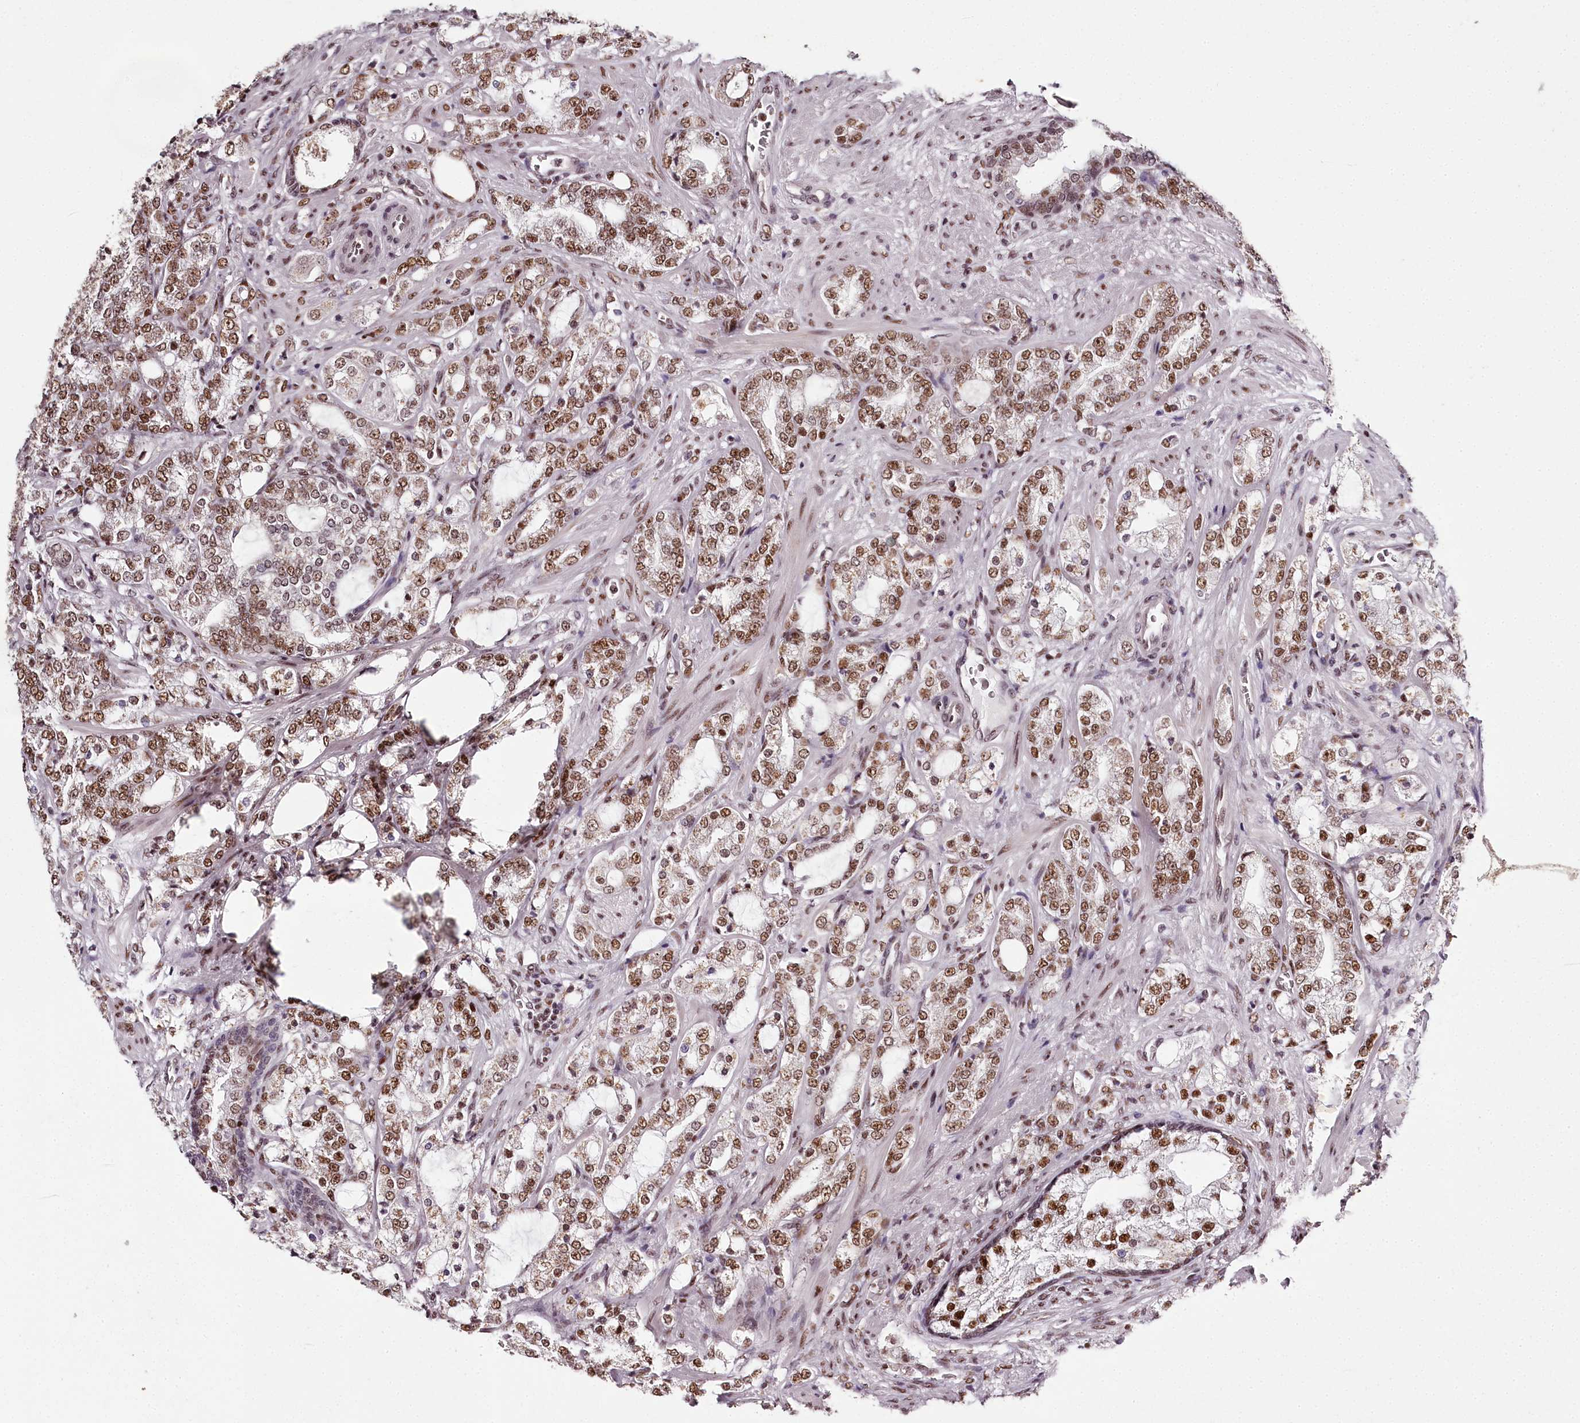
{"staining": {"intensity": "strong", "quantity": ">75%", "location": "nuclear"}, "tissue": "prostate cancer", "cell_type": "Tumor cells", "image_type": "cancer", "snomed": [{"axis": "morphology", "description": "Adenocarcinoma, High grade"}, {"axis": "topography", "description": "Prostate"}], "caption": "Immunohistochemical staining of prostate cancer reveals high levels of strong nuclear protein staining in about >75% of tumor cells.", "gene": "PSPC1", "patient": {"sex": "male", "age": 64}}